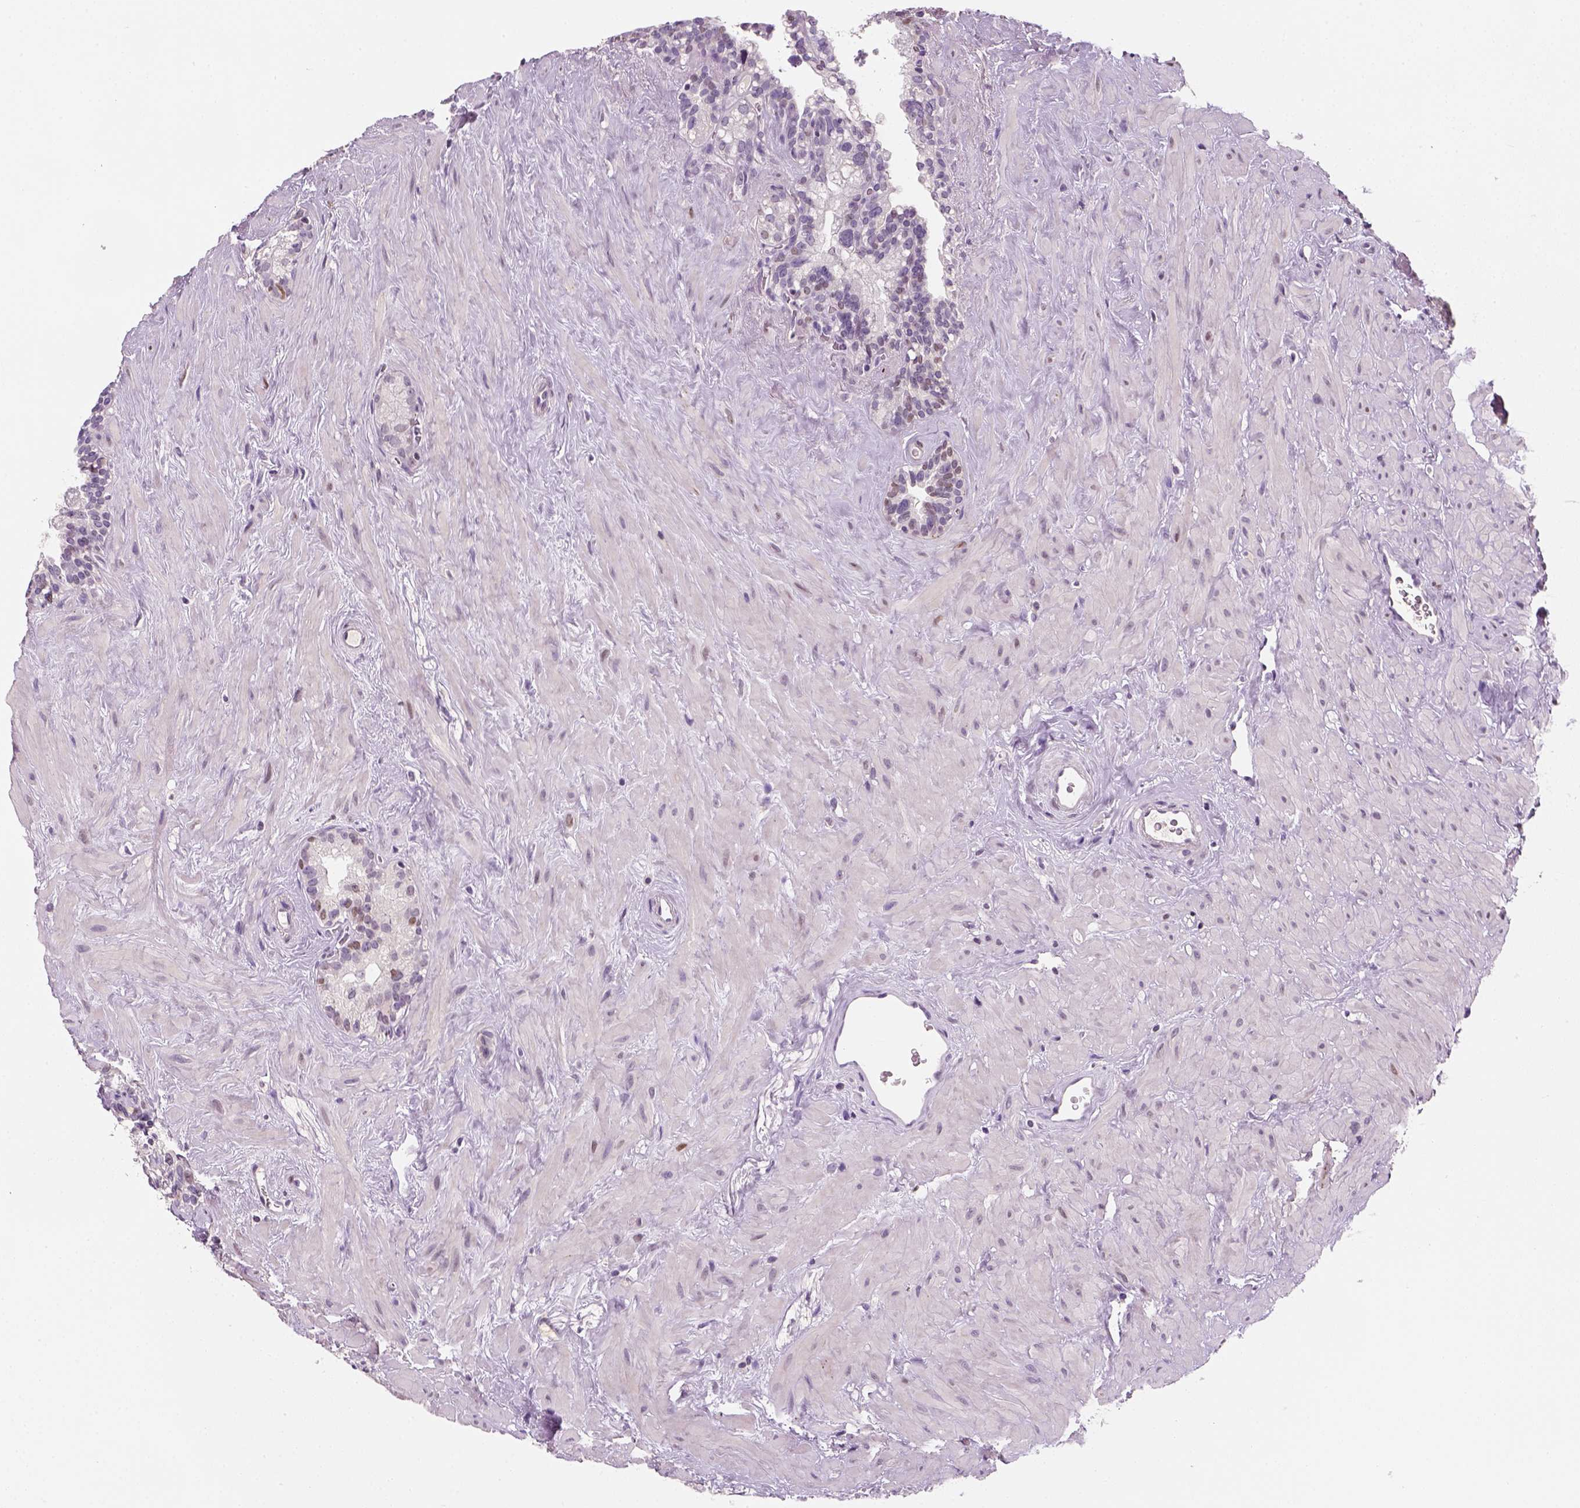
{"staining": {"intensity": "negative", "quantity": "none", "location": "none"}, "tissue": "seminal vesicle", "cell_type": "Glandular cells", "image_type": "normal", "snomed": [{"axis": "morphology", "description": "Normal tissue, NOS"}, {"axis": "topography", "description": "Seminal veicle"}], "caption": "High magnification brightfield microscopy of unremarkable seminal vesicle stained with DAB (3,3'-diaminobenzidine) (brown) and counterstained with hematoxylin (blue): glandular cells show no significant staining. The staining is performed using DAB (3,3'-diaminobenzidine) brown chromogen with nuclei counter-stained in using hematoxylin.", "gene": "TP53", "patient": {"sex": "male", "age": 71}}